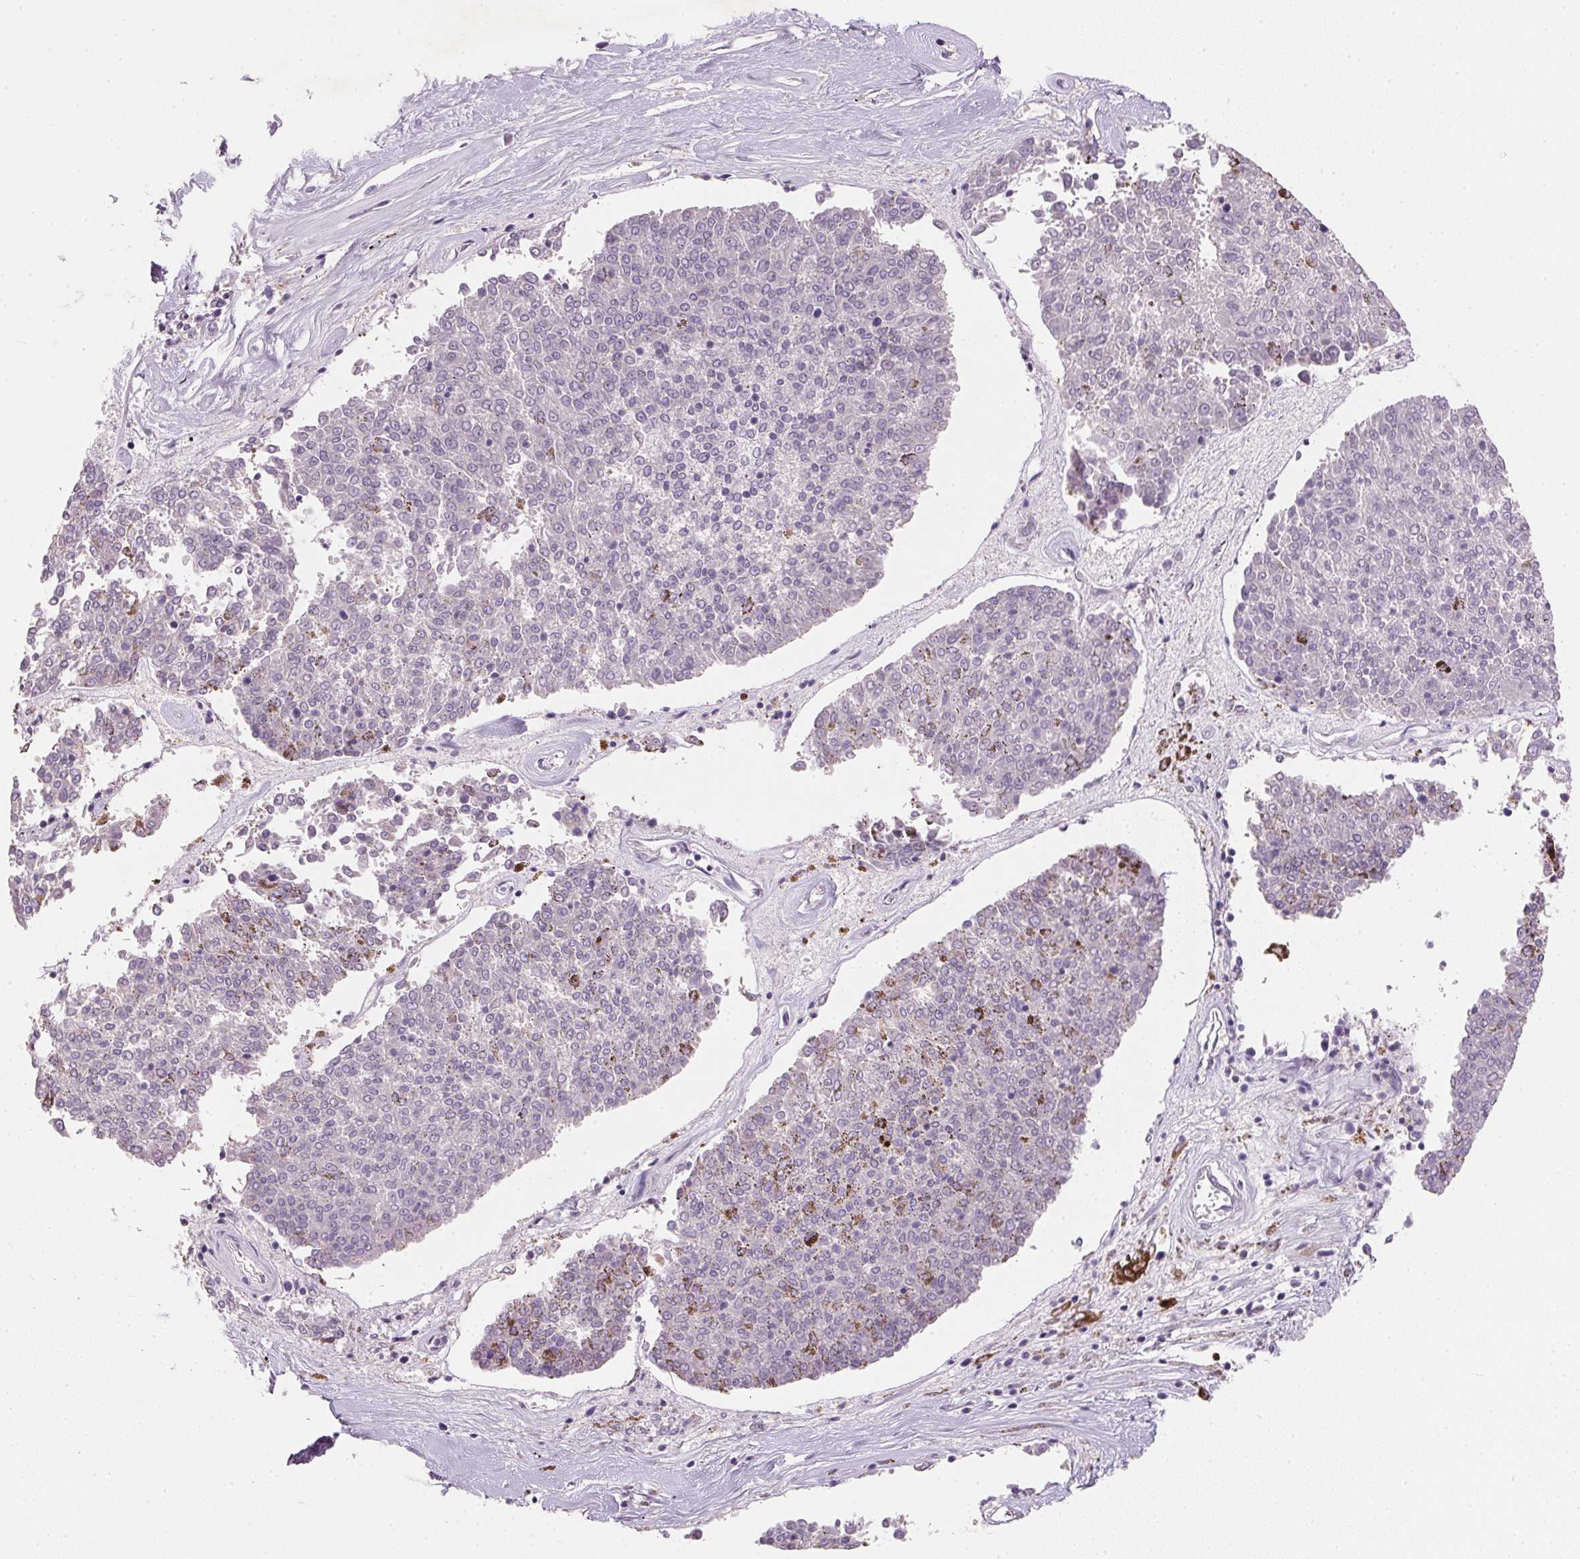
{"staining": {"intensity": "negative", "quantity": "none", "location": "none"}, "tissue": "melanoma", "cell_type": "Tumor cells", "image_type": "cancer", "snomed": [{"axis": "morphology", "description": "Malignant melanoma, NOS"}, {"axis": "topography", "description": "Skin"}], "caption": "High magnification brightfield microscopy of malignant melanoma stained with DAB (brown) and counterstained with hematoxylin (blue): tumor cells show no significant expression.", "gene": "HSD17B1", "patient": {"sex": "female", "age": 72}}